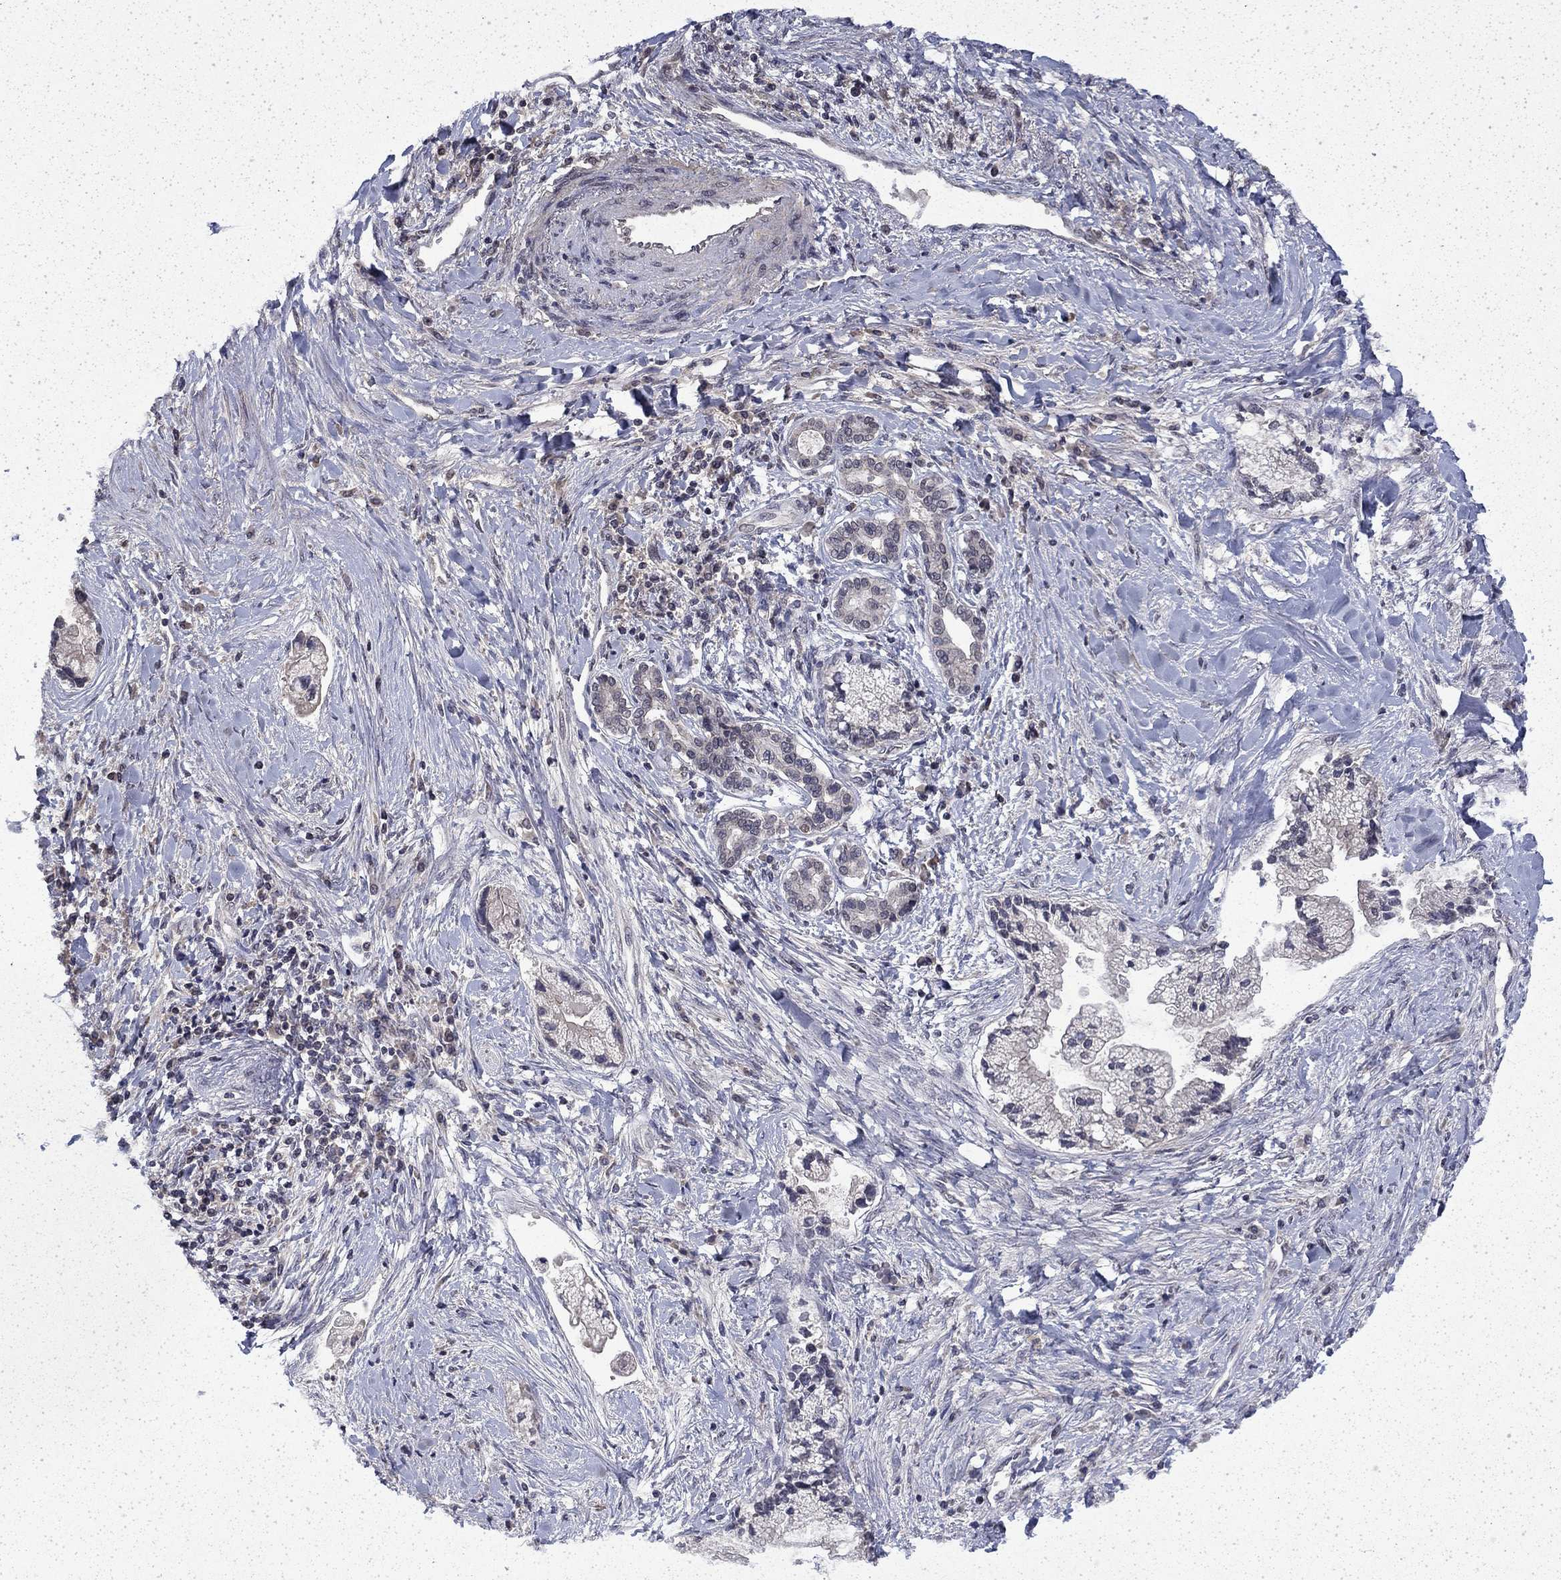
{"staining": {"intensity": "negative", "quantity": "none", "location": "none"}, "tissue": "liver cancer", "cell_type": "Tumor cells", "image_type": "cancer", "snomed": [{"axis": "morphology", "description": "Cholangiocarcinoma"}, {"axis": "topography", "description": "Liver"}], "caption": "Immunohistochemical staining of human liver cholangiocarcinoma shows no significant expression in tumor cells.", "gene": "CHAT", "patient": {"sex": "male", "age": 50}}